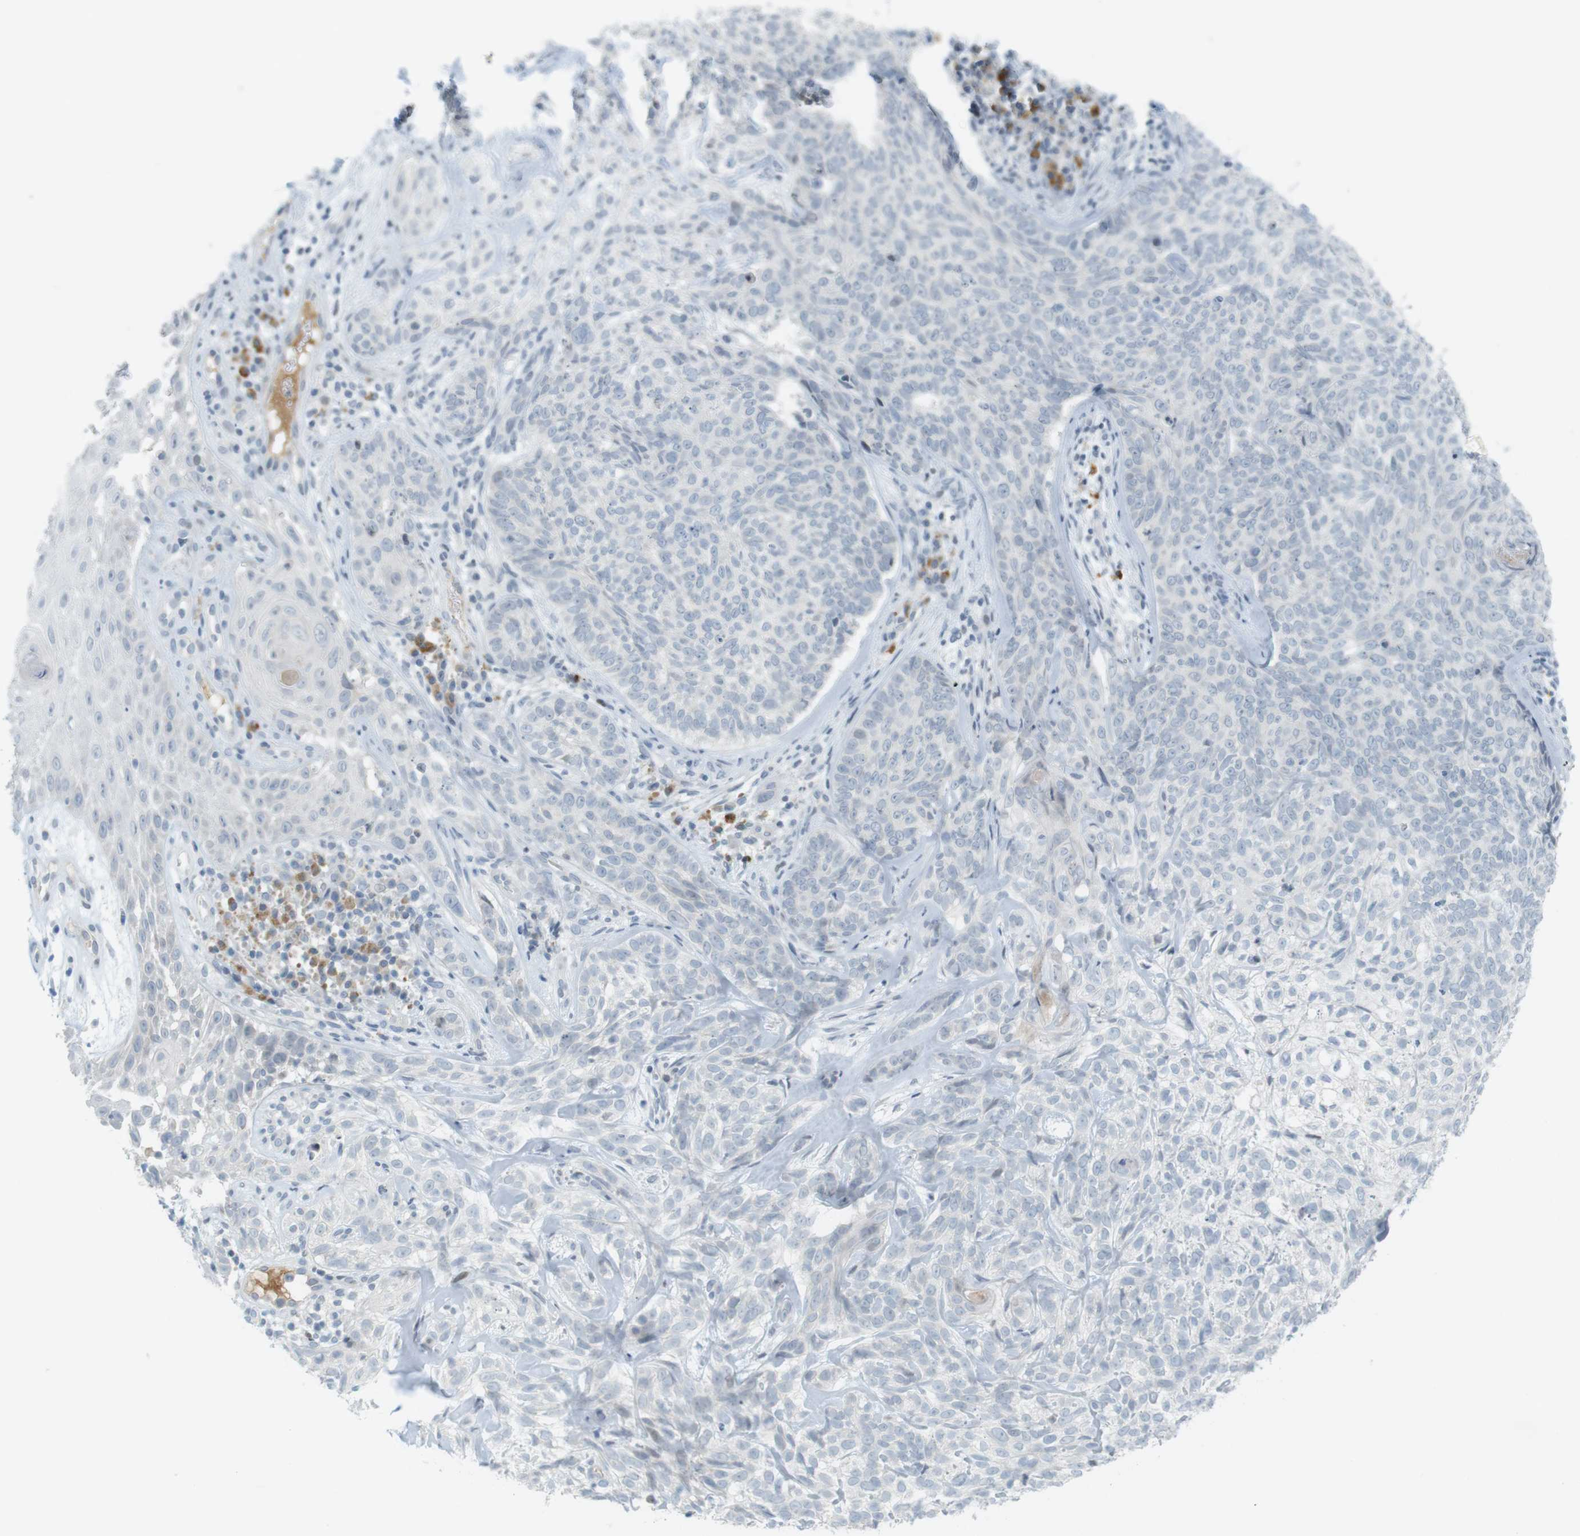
{"staining": {"intensity": "negative", "quantity": "none", "location": "none"}, "tissue": "skin cancer", "cell_type": "Tumor cells", "image_type": "cancer", "snomed": [{"axis": "morphology", "description": "Basal cell carcinoma"}, {"axis": "topography", "description": "Skin"}], "caption": "Basal cell carcinoma (skin) was stained to show a protein in brown. There is no significant staining in tumor cells.", "gene": "DMC1", "patient": {"sex": "male", "age": 72}}